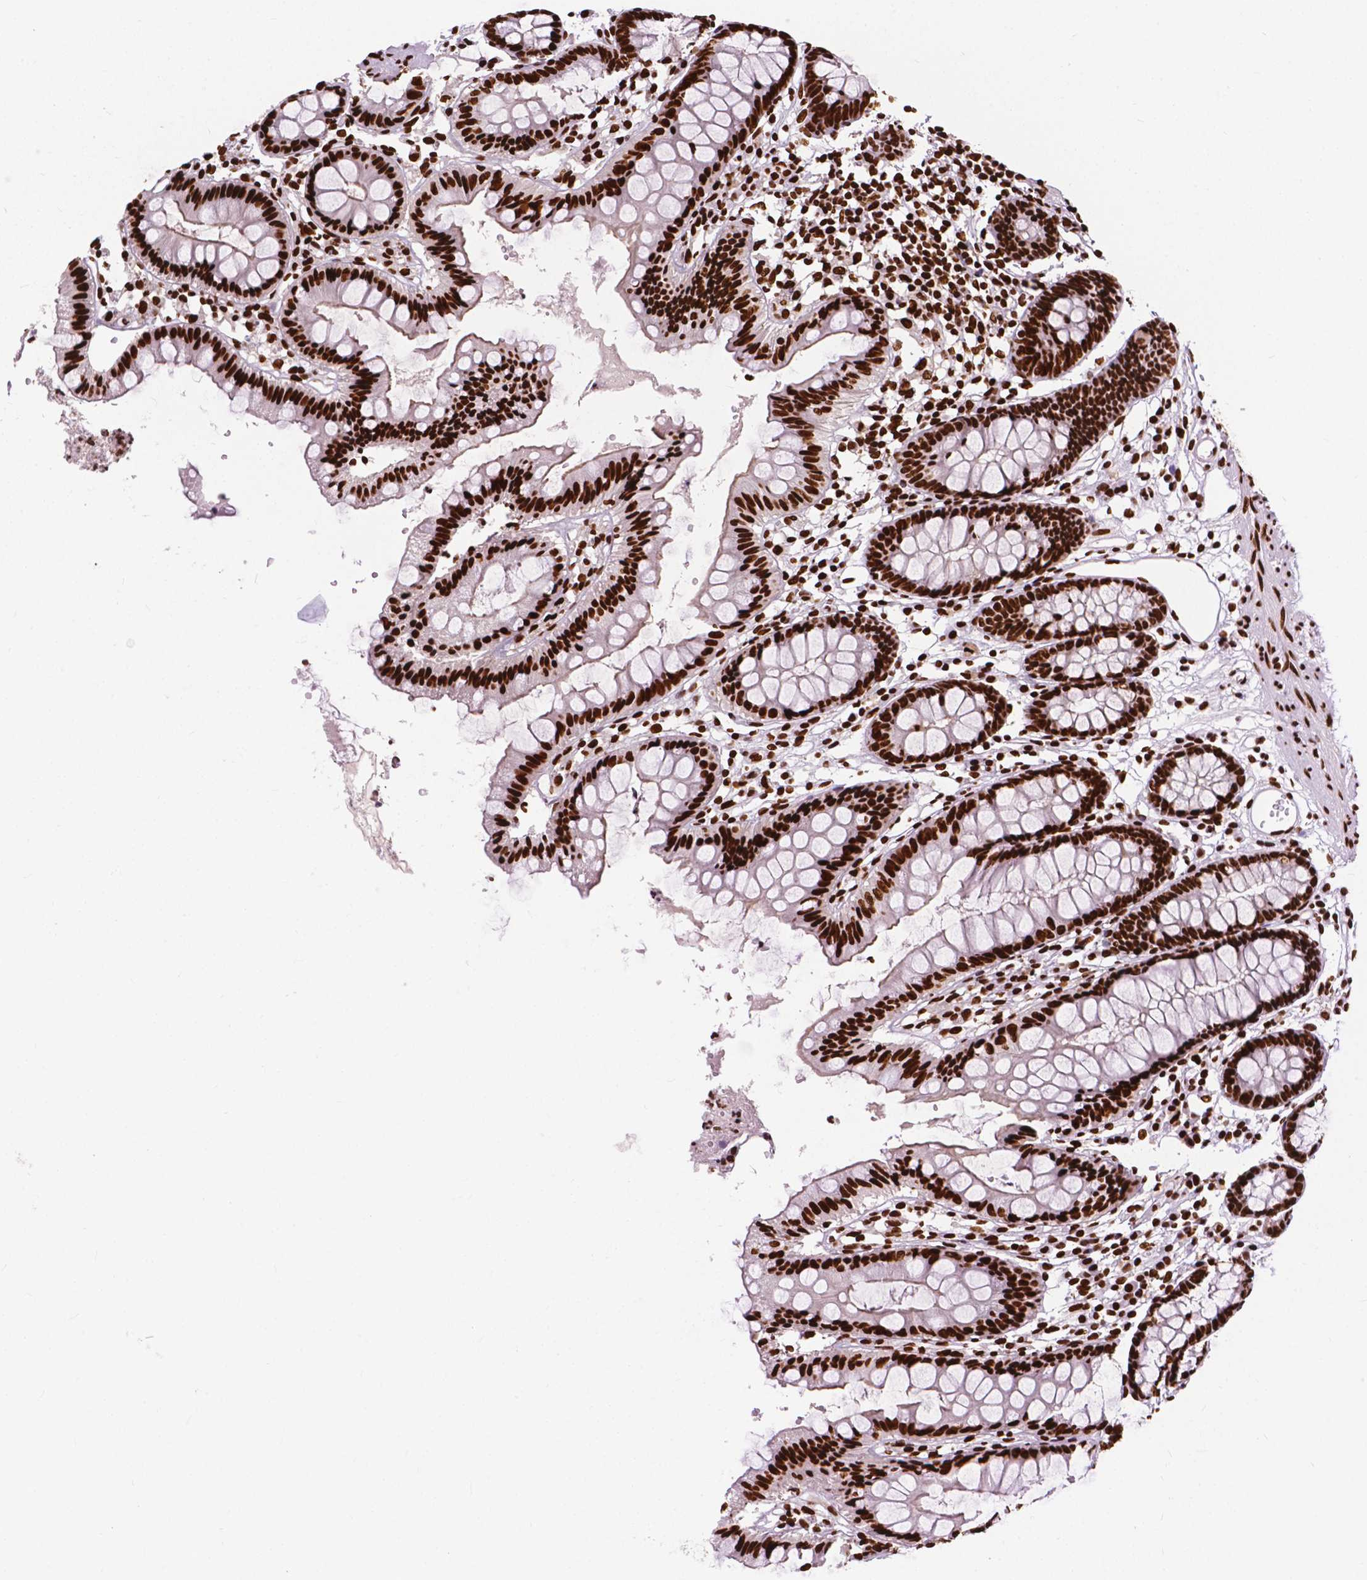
{"staining": {"intensity": "strong", "quantity": ">75%", "location": "nuclear"}, "tissue": "colon", "cell_type": "Endothelial cells", "image_type": "normal", "snomed": [{"axis": "morphology", "description": "Normal tissue, NOS"}, {"axis": "topography", "description": "Colon"}], "caption": "Human colon stained for a protein (brown) exhibits strong nuclear positive positivity in about >75% of endothelial cells.", "gene": "SMIM5", "patient": {"sex": "female", "age": 84}}